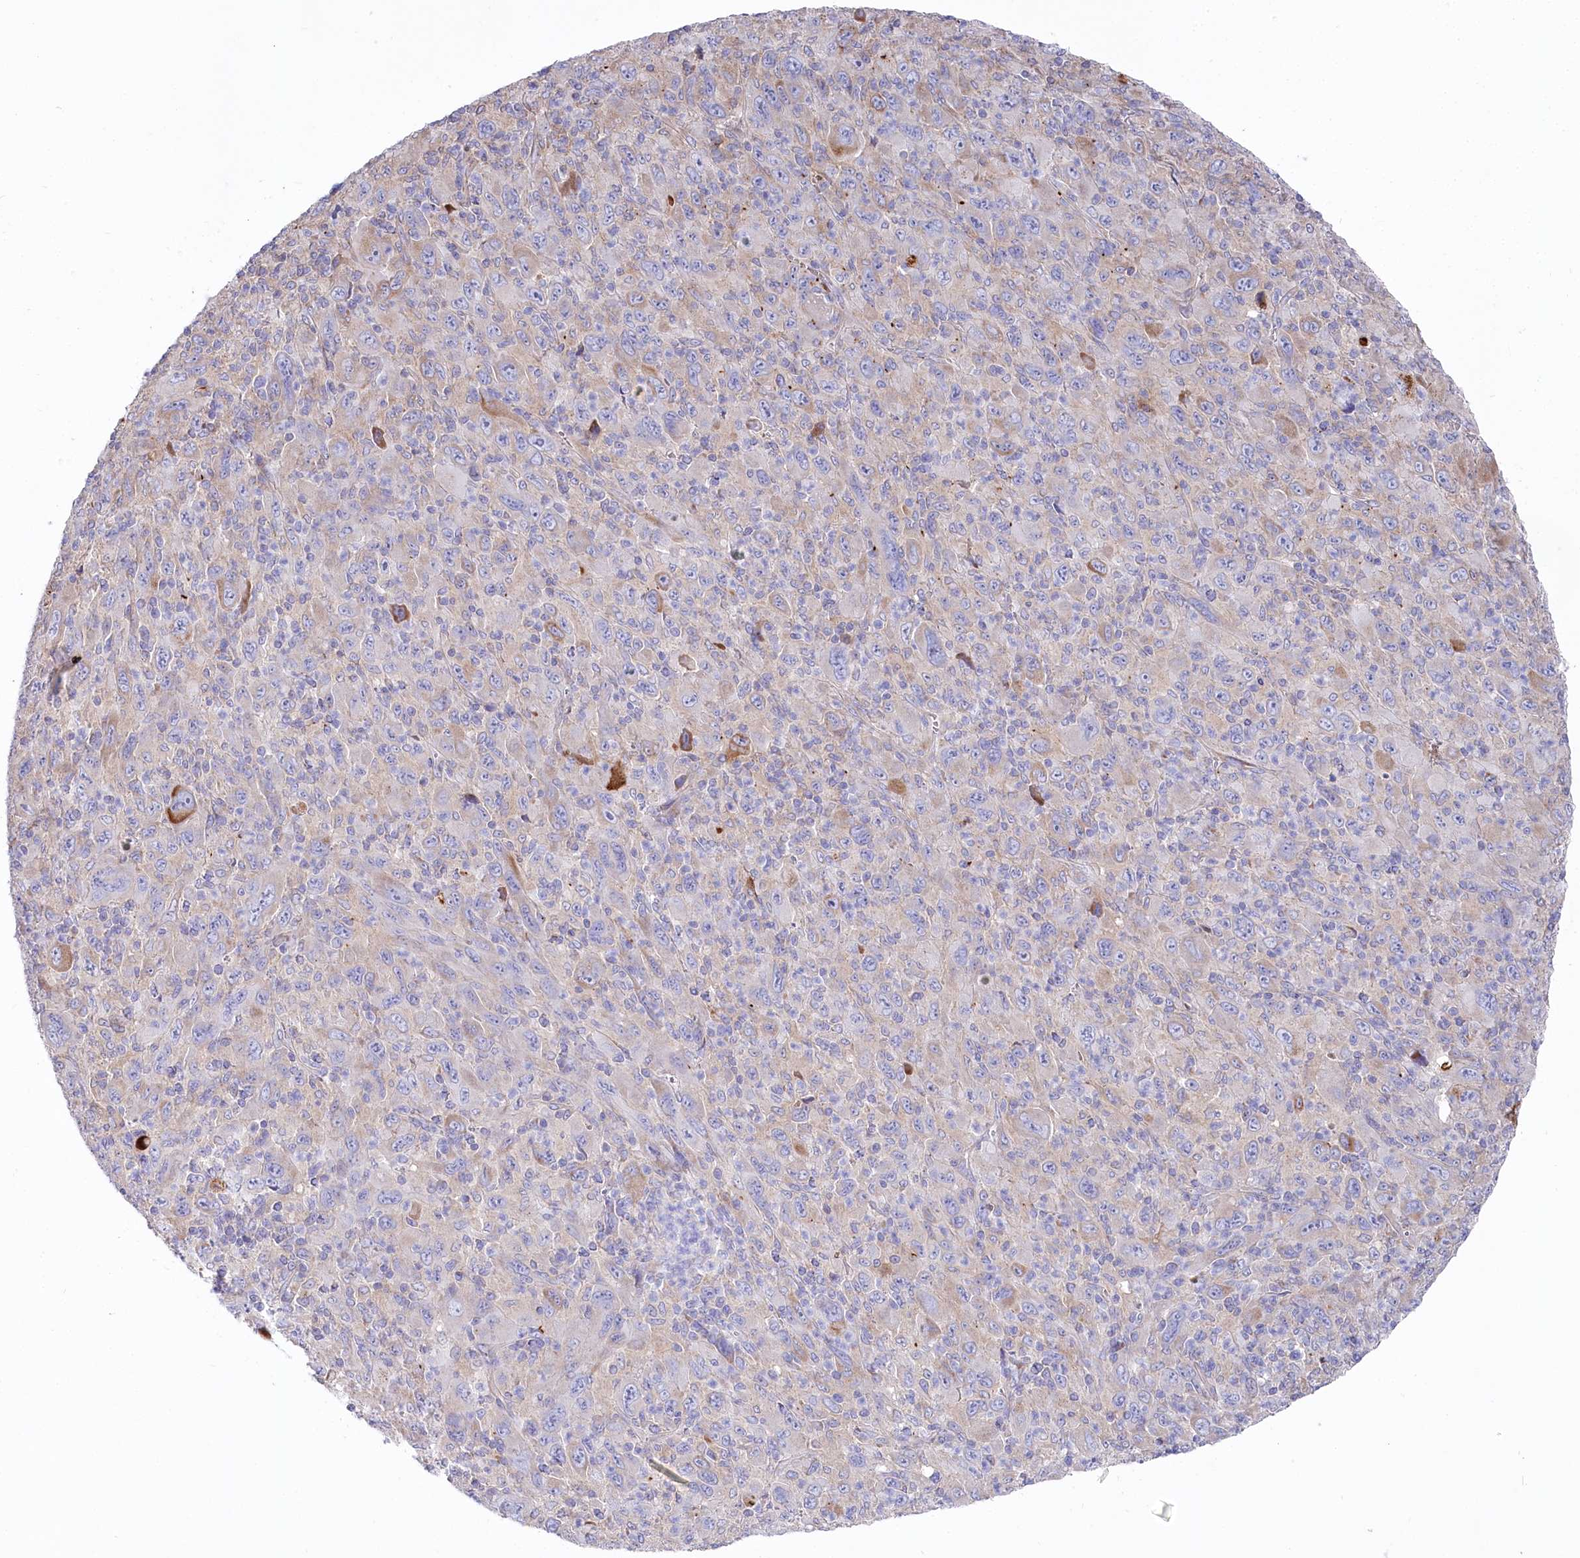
{"staining": {"intensity": "negative", "quantity": "none", "location": "none"}, "tissue": "melanoma", "cell_type": "Tumor cells", "image_type": "cancer", "snomed": [{"axis": "morphology", "description": "Malignant melanoma, Metastatic site"}, {"axis": "topography", "description": "Skin"}], "caption": "Tumor cells are negative for protein expression in human melanoma.", "gene": "POGLUT1", "patient": {"sex": "female", "age": 56}}